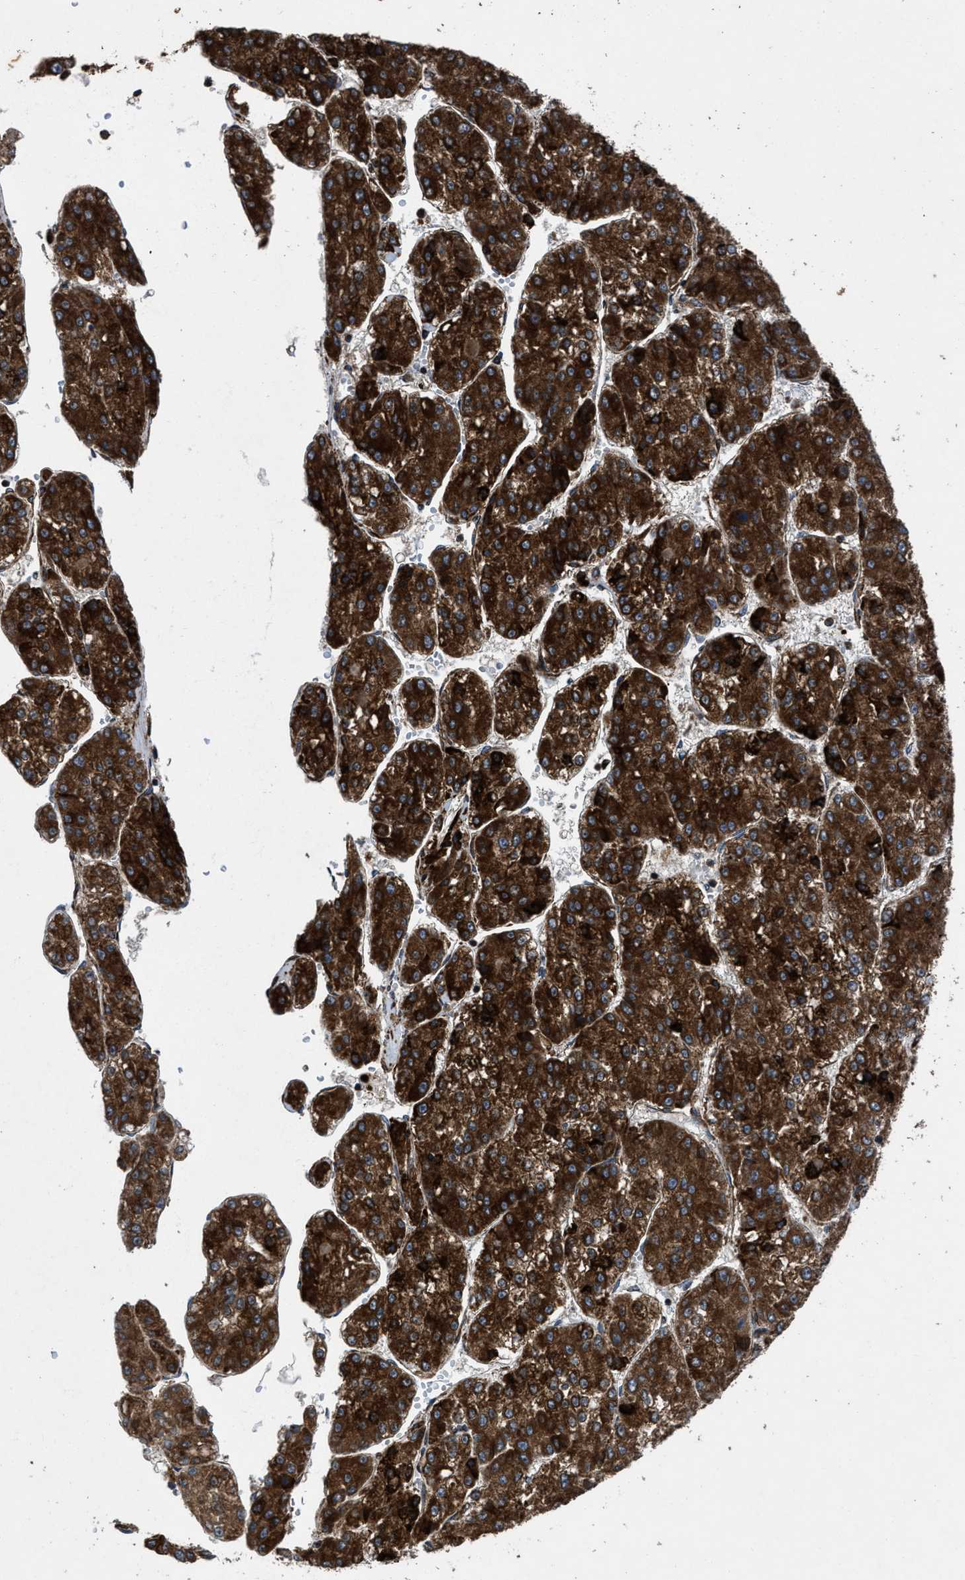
{"staining": {"intensity": "strong", "quantity": ">75%", "location": "cytoplasmic/membranous"}, "tissue": "liver cancer", "cell_type": "Tumor cells", "image_type": "cancer", "snomed": [{"axis": "morphology", "description": "Carcinoma, Hepatocellular, NOS"}, {"axis": "topography", "description": "Liver"}], "caption": "Immunohistochemical staining of human liver cancer (hepatocellular carcinoma) shows high levels of strong cytoplasmic/membranous expression in about >75% of tumor cells.", "gene": "PER3", "patient": {"sex": "female", "age": 73}}